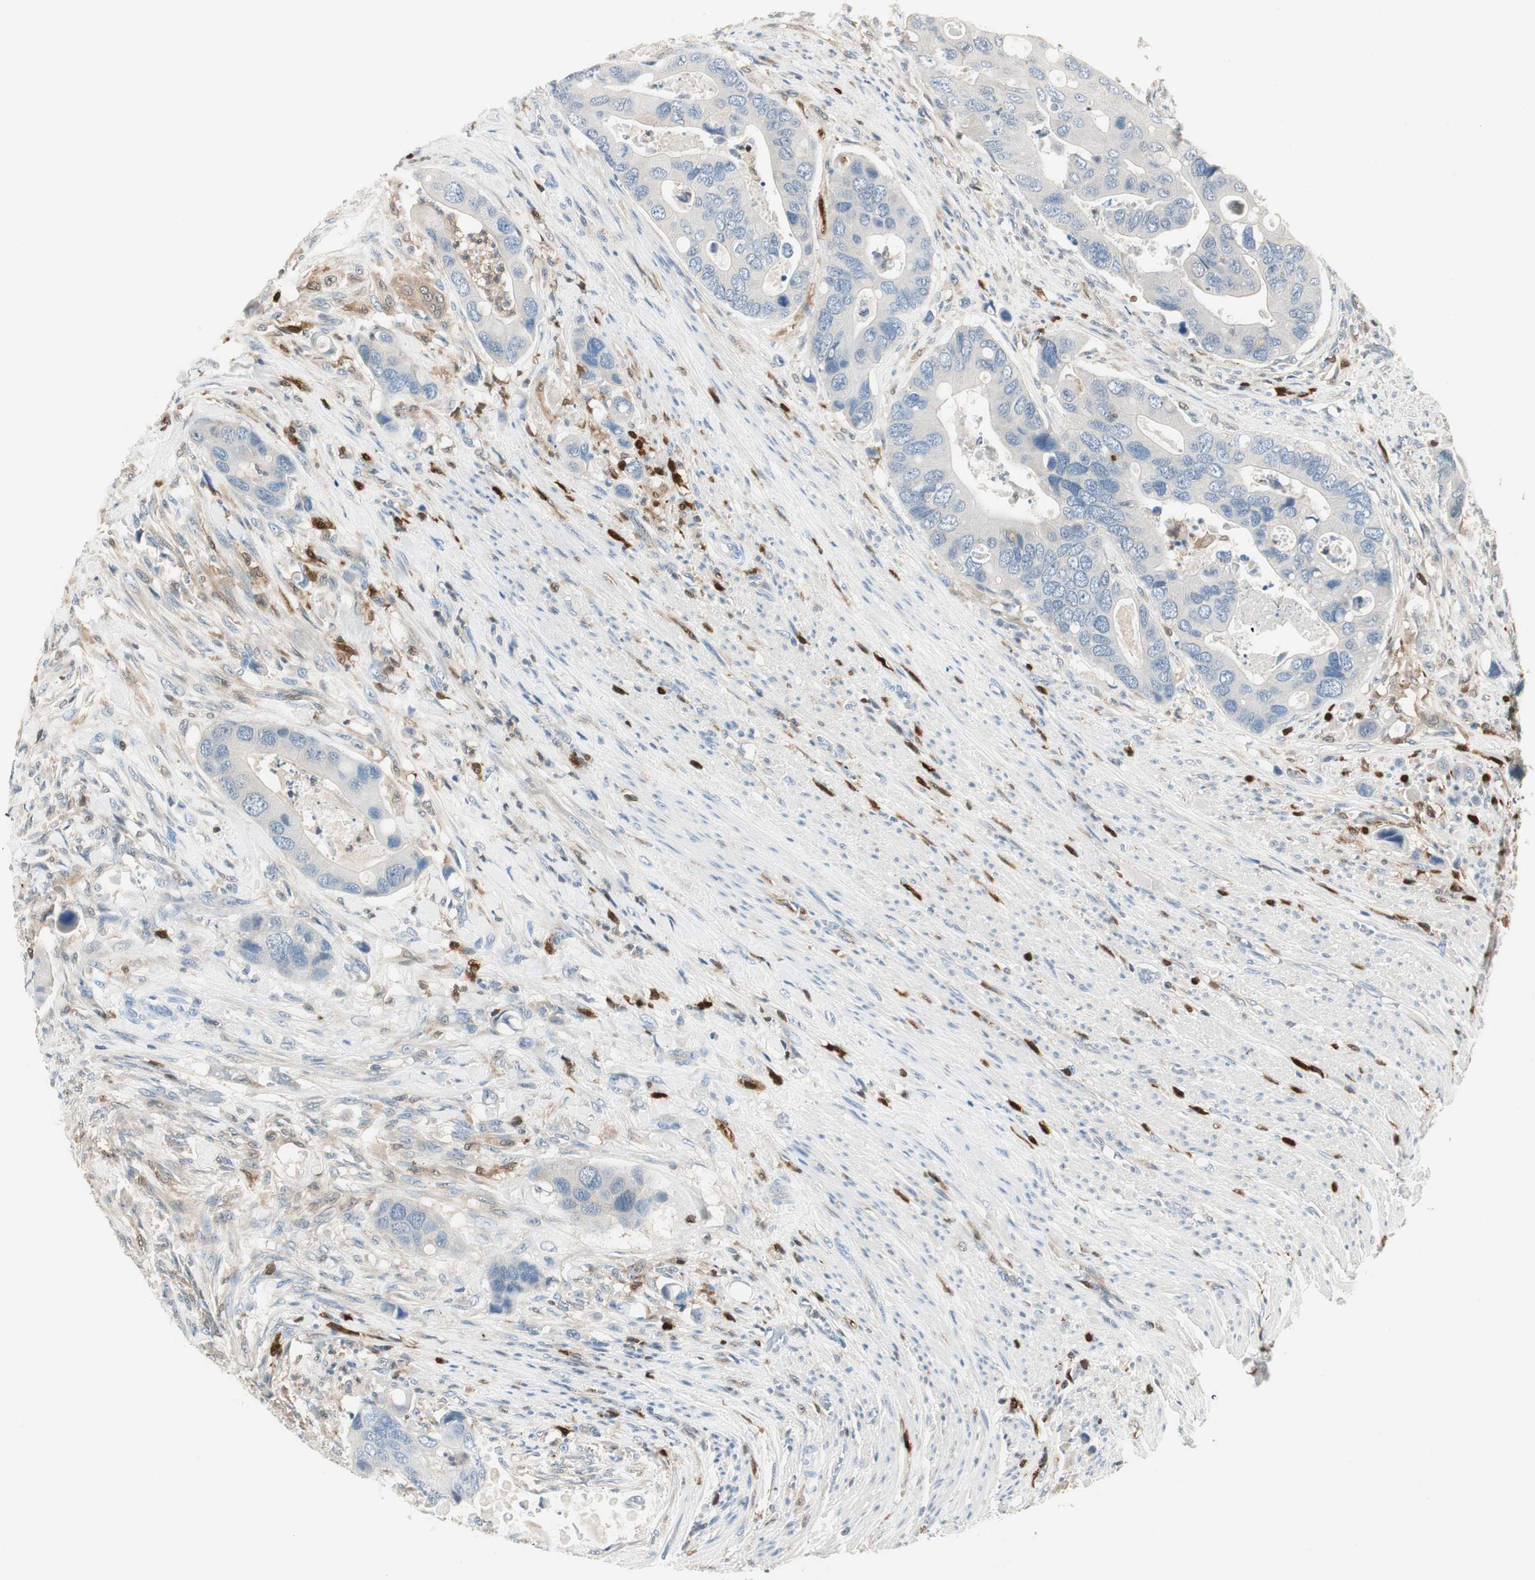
{"staining": {"intensity": "negative", "quantity": "none", "location": "none"}, "tissue": "colorectal cancer", "cell_type": "Tumor cells", "image_type": "cancer", "snomed": [{"axis": "morphology", "description": "Adenocarcinoma, NOS"}, {"axis": "topography", "description": "Rectum"}], "caption": "This micrograph is of colorectal cancer stained with immunohistochemistry (IHC) to label a protein in brown with the nuclei are counter-stained blue. There is no positivity in tumor cells.", "gene": "COTL1", "patient": {"sex": "female", "age": 57}}